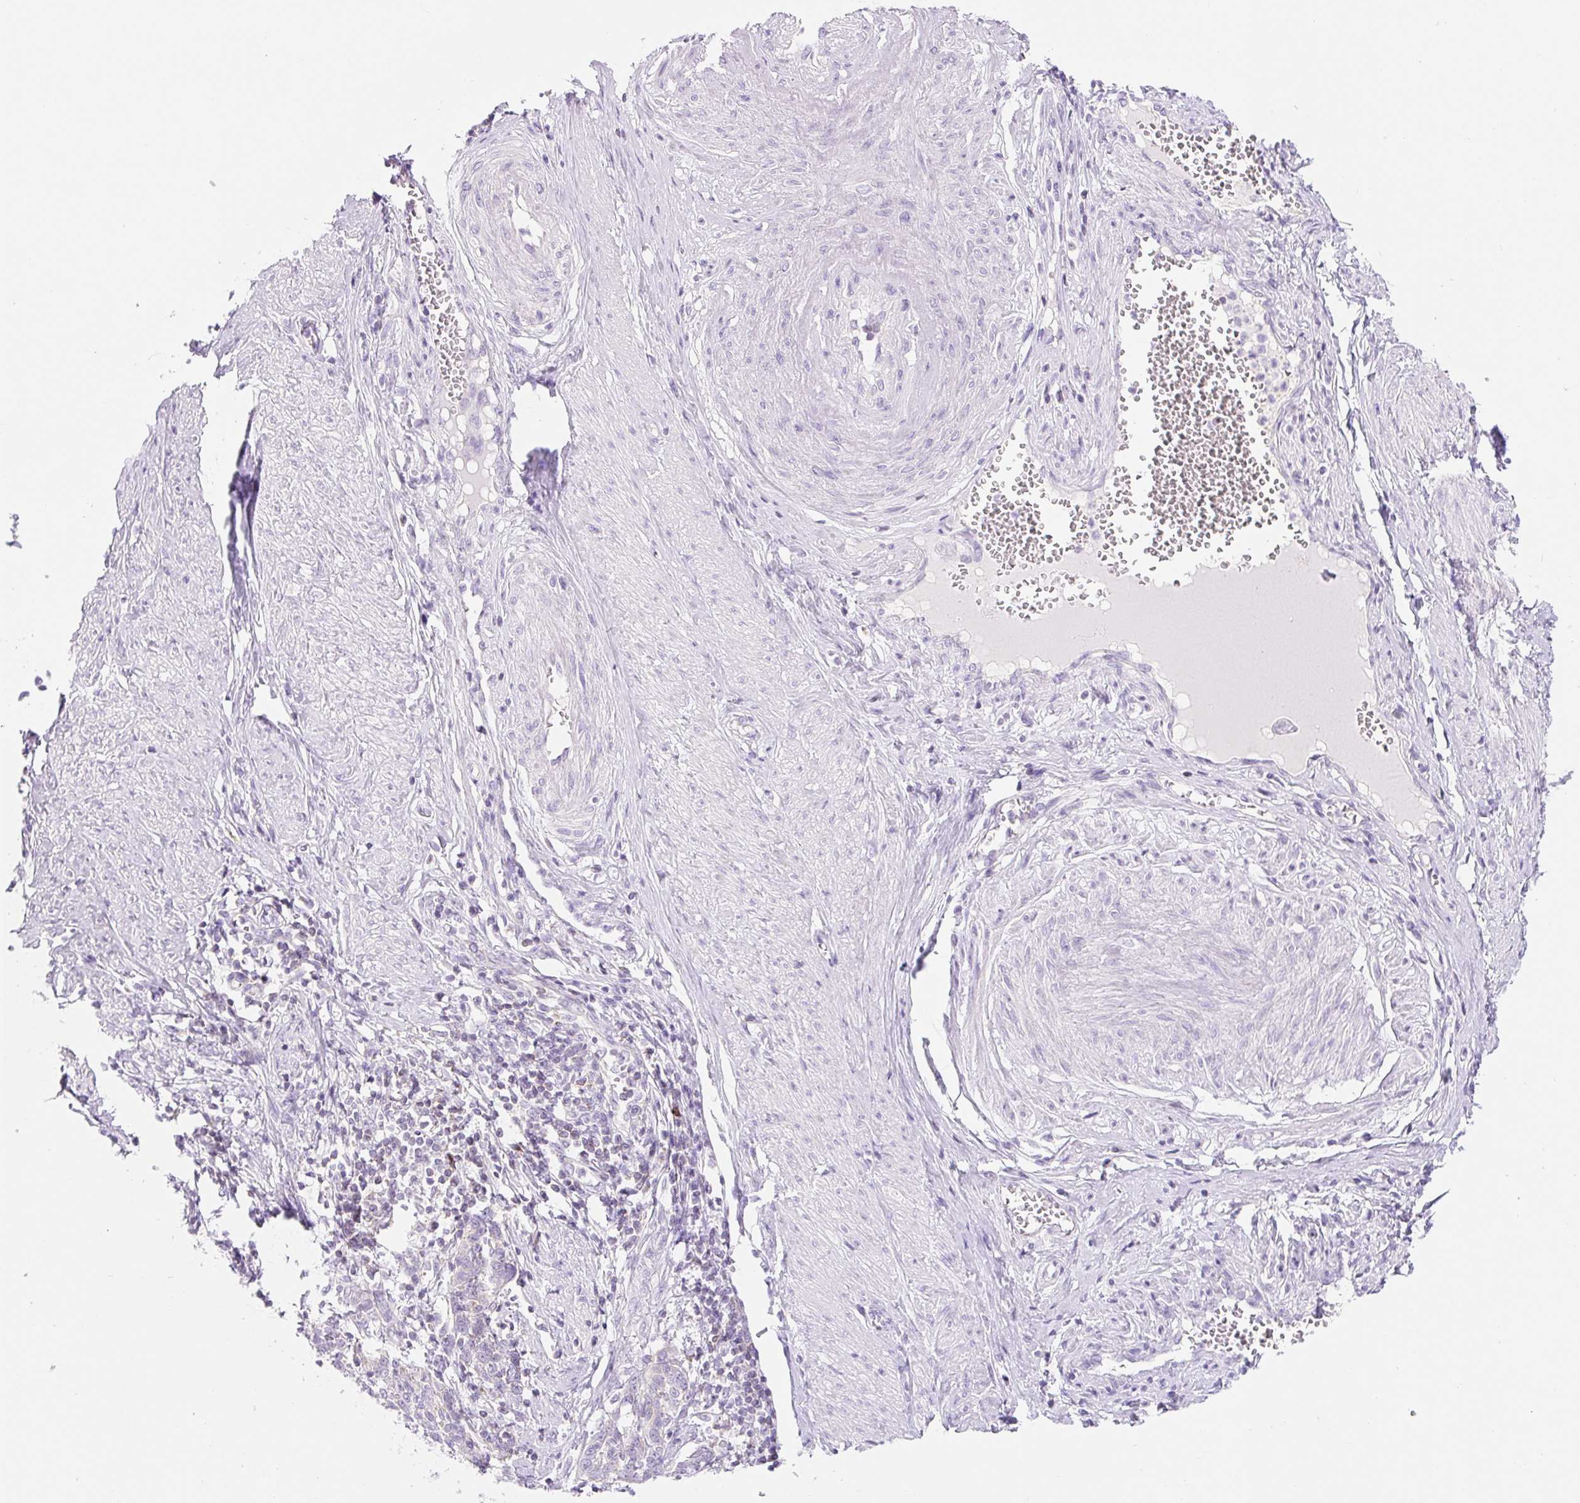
{"staining": {"intensity": "negative", "quantity": "none", "location": "none"}, "tissue": "cervical cancer", "cell_type": "Tumor cells", "image_type": "cancer", "snomed": [{"axis": "morphology", "description": "Squamous cell carcinoma, NOS"}, {"axis": "topography", "description": "Cervix"}], "caption": "Immunohistochemical staining of squamous cell carcinoma (cervical) exhibits no significant positivity in tumor cells. The staining is performed using DAB brown chromogen with nuclei counter-stained in using hematoxylin.", "gene": "FOCAD", "patient": {"sex": "female", "age": 39}}